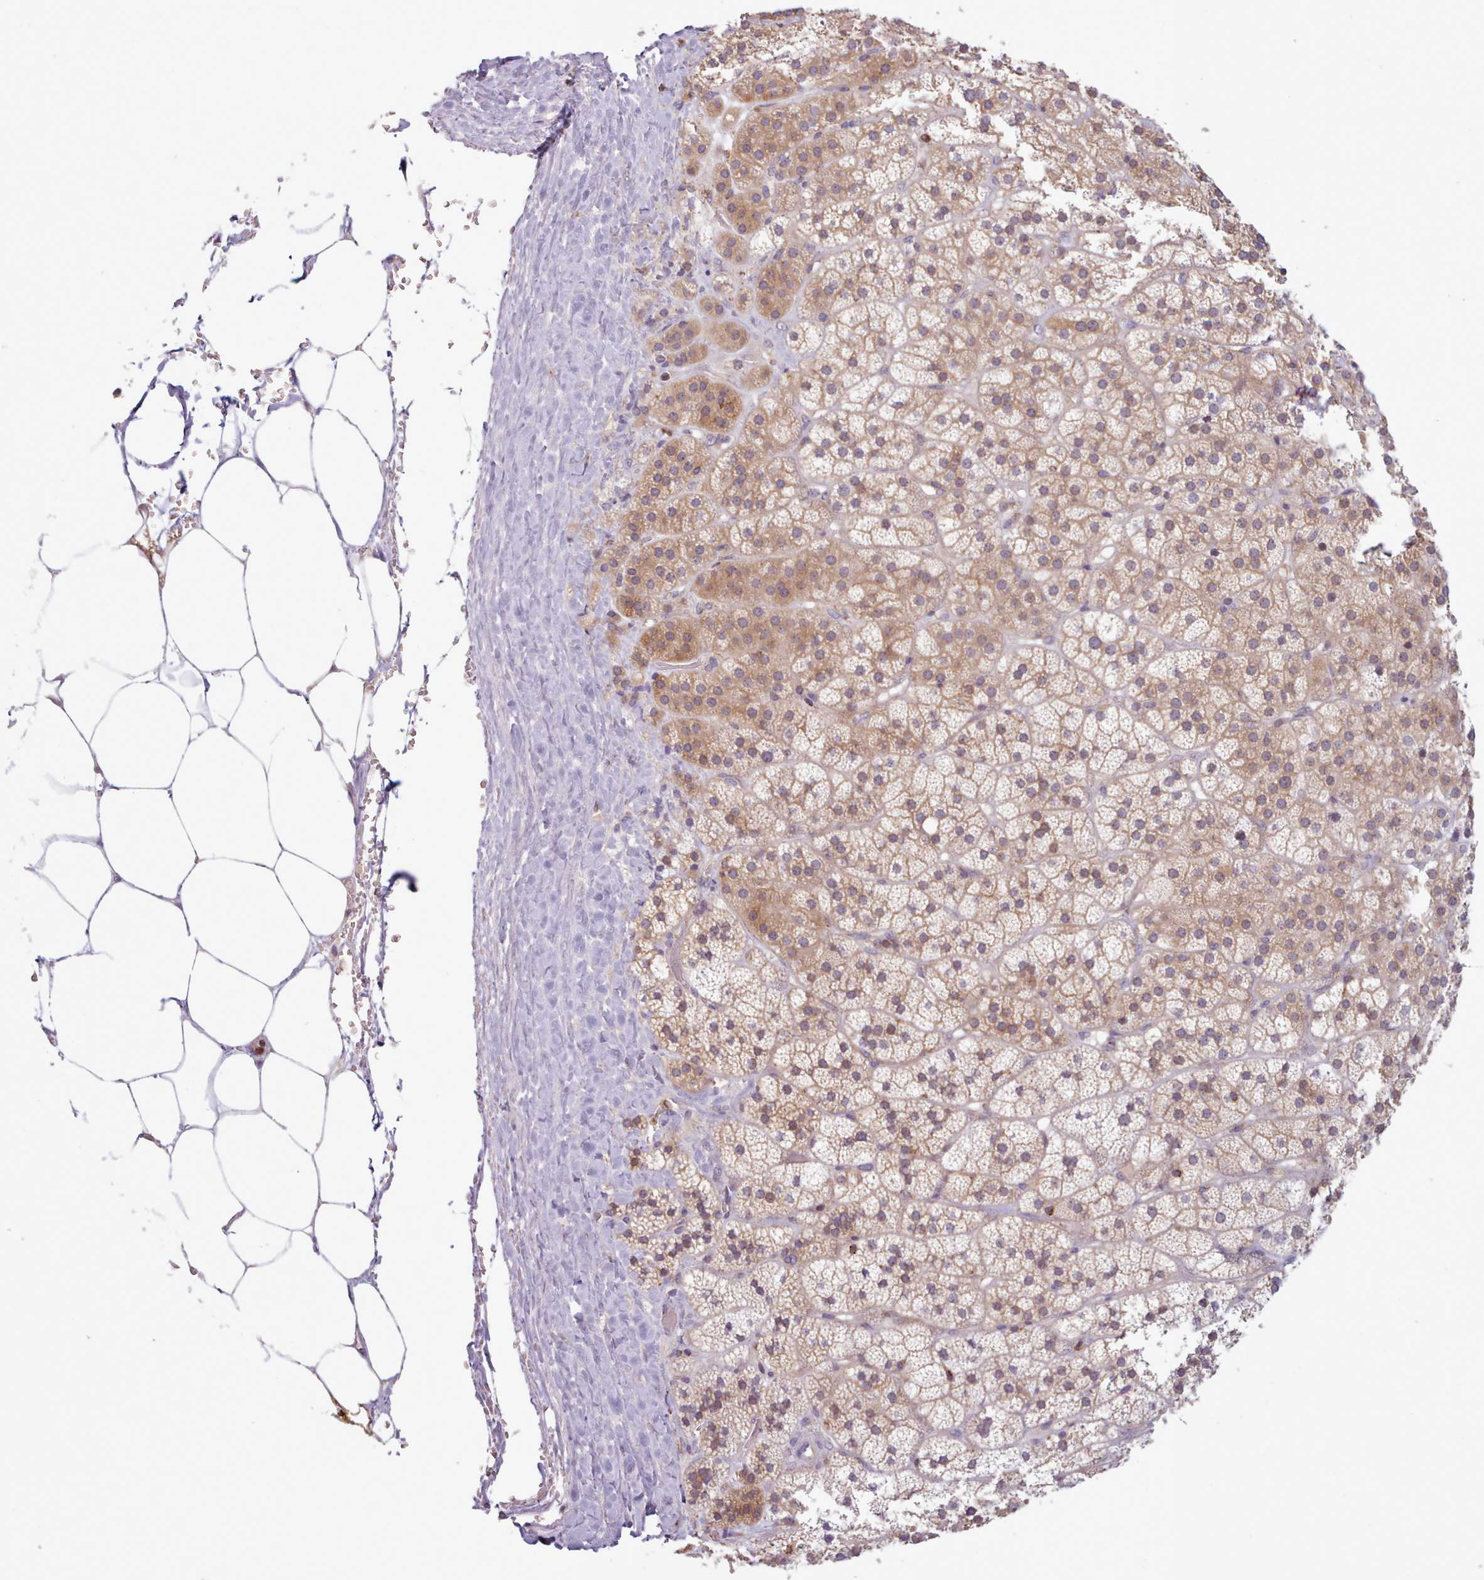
{"staining": {"intensity": "moderate", "quantity": ">75%", "location": "cytoplasmic/membranous"}, "tissue": "adrenal gland", "cell_type": "Glandular cells", "image_type": "normal", "snomed": [{"axis": "morphology", "description": "Normal tissue, NOS"}, {"axis": "topography", "description": "Adrenal gland"}], "caption": "About >75% of glandular cells in normal adrenal gland display moderate cytoplasmic/membranous protein positivity as visualized by brown immunohistochemical staining.", "gene": "CRYBG1", "patient": {"sex": "female", "age": 70}}